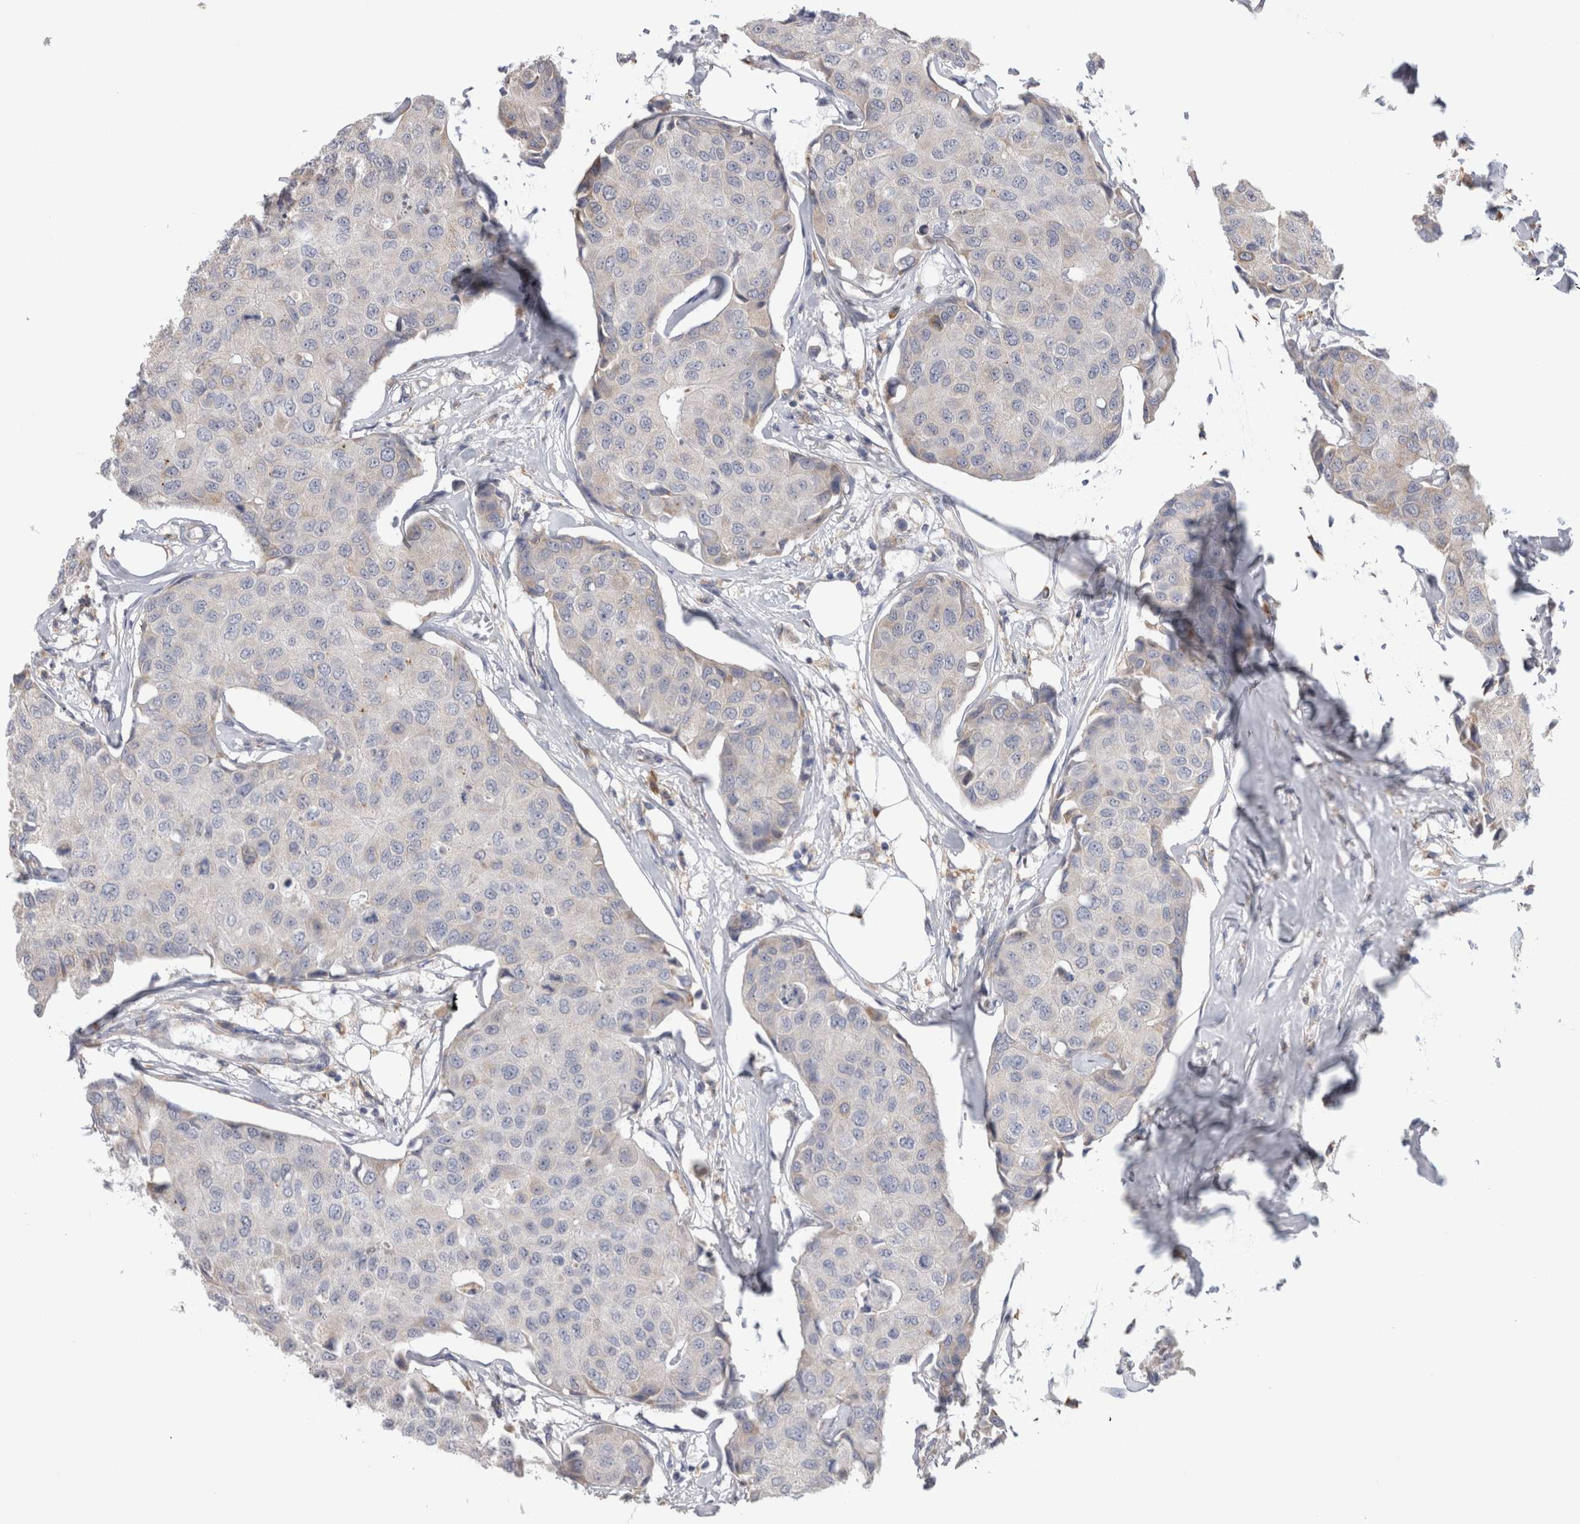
{"staining": {"intensity": "negative", "quantity": "none", "location": "none"}, "tissue": "breast cancer", "cell_type": "Tumor cells", "image_type": "cancer", "snomed": [{"axis": "morphology", "description": "Duct carcinoma"}, {"axis": "topography", "description": "Breast"}], "caption": "An immunohistochemistry histopathology image of breast invasive ductal carcinoma is shown. There is no staining in tumor cells of breast invasive ductal carcinoma. Brightfield microscopy of immunohistochemistry (IHC) stained with DAB (brown) and hematoxylin (blue), captured at high magnification.", "gene": "ZNF341", "patient": {"sex": "female", "age": 80}}